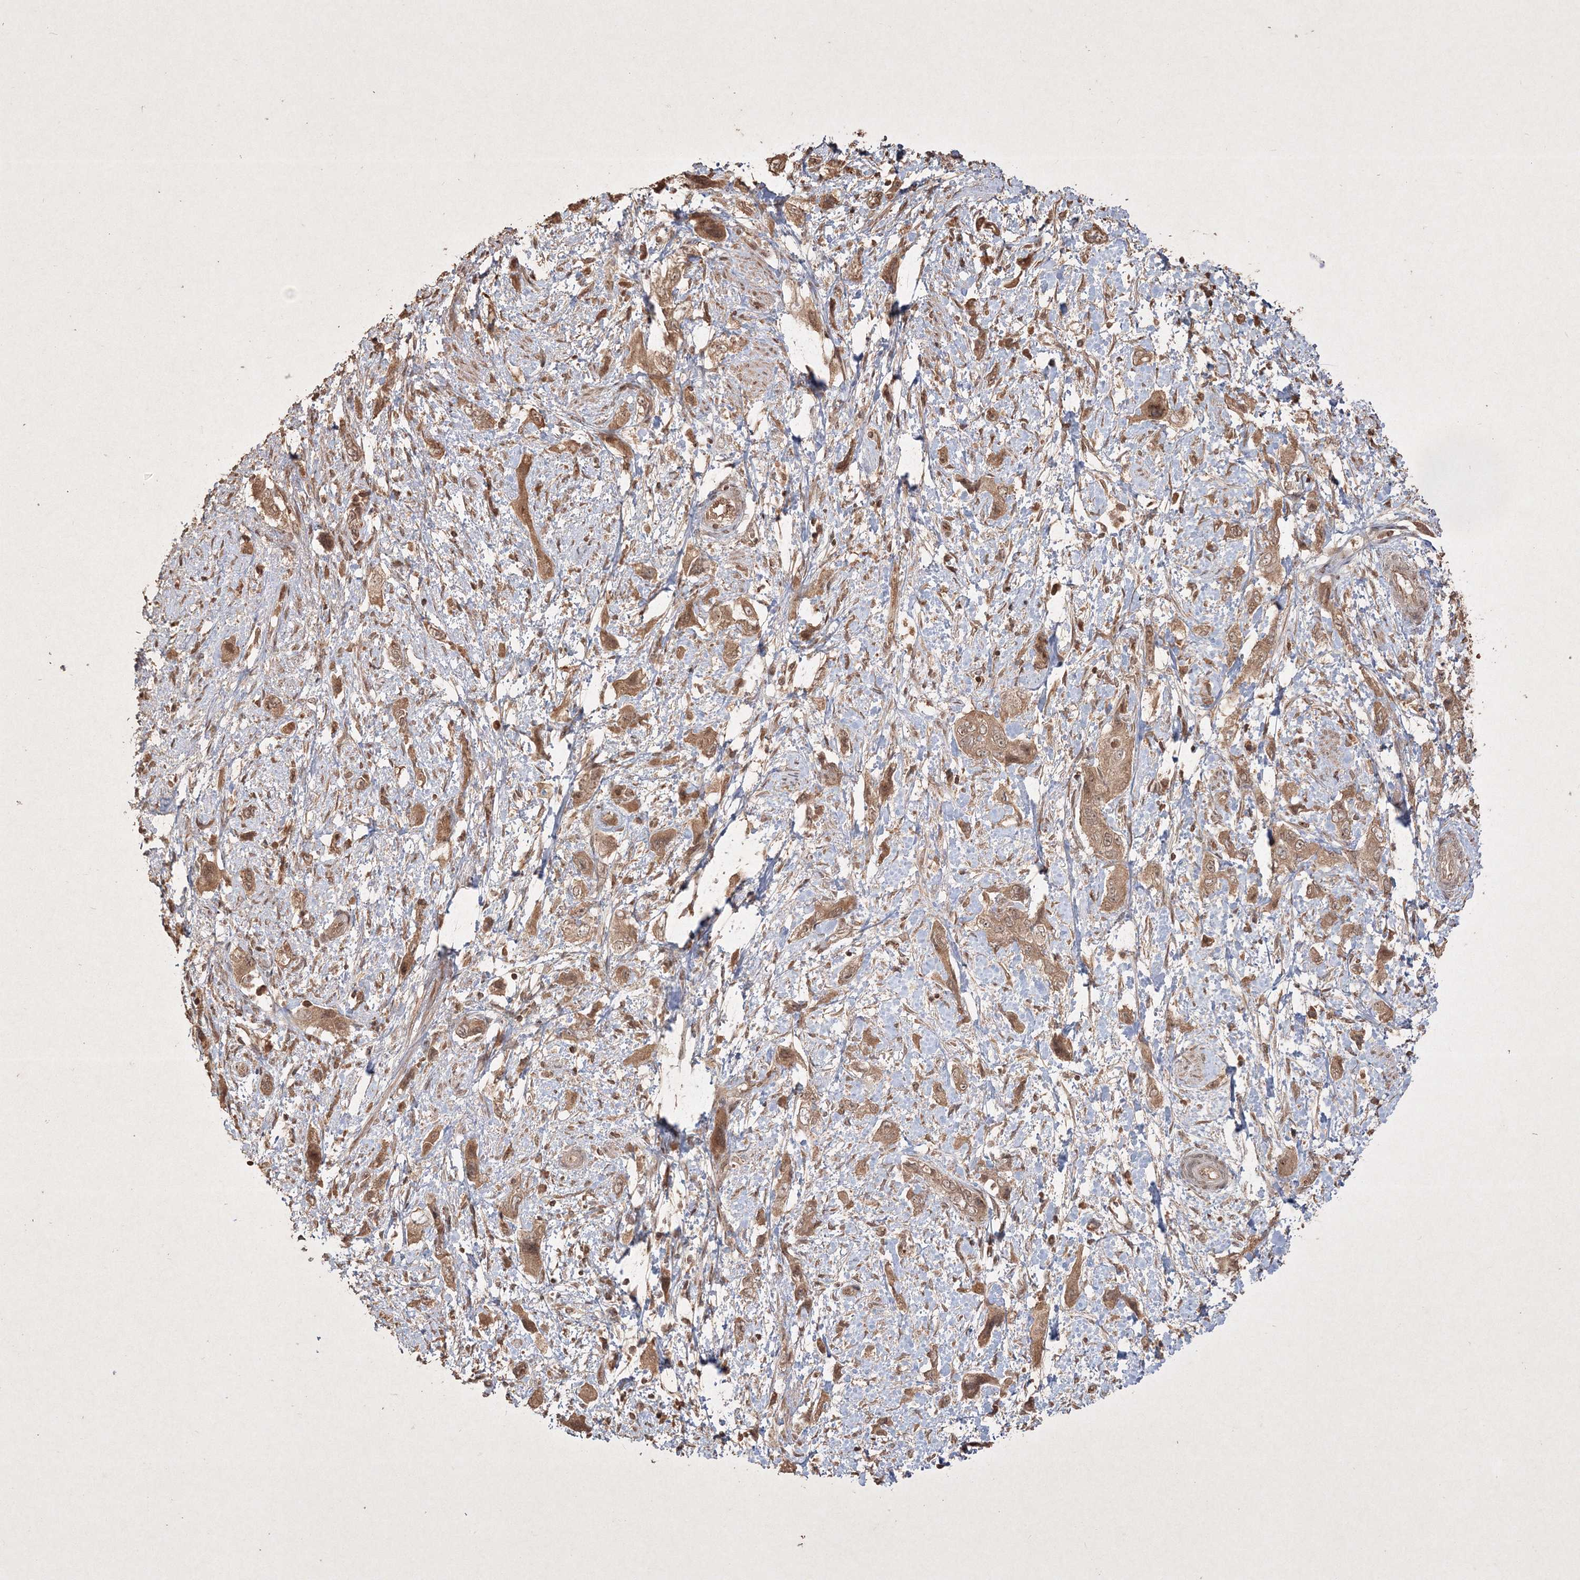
{"staining": {"intensity": "moderate", "quantity": ">75%", "location": "cytoplasmic/membranous,nuclear"}, "tissue": "pancreatic cancer", "cell_type": "Tumor cells", "image_type": "cancer", "snomed": [{"axis": "morphology", "description": "Adenocarcinoma, NOS"}, {"axis": "topography", "description": "Pancreas"}], "caption": "Protein expression analysis of adenocarcinoma (pancreatic) demonstrates moderate cytoplasmic/membranous and nuclear staining in approximately >75% of tumor cells.", "gene": "PELI3", "patient": {"sex": "female", "age": 73}}